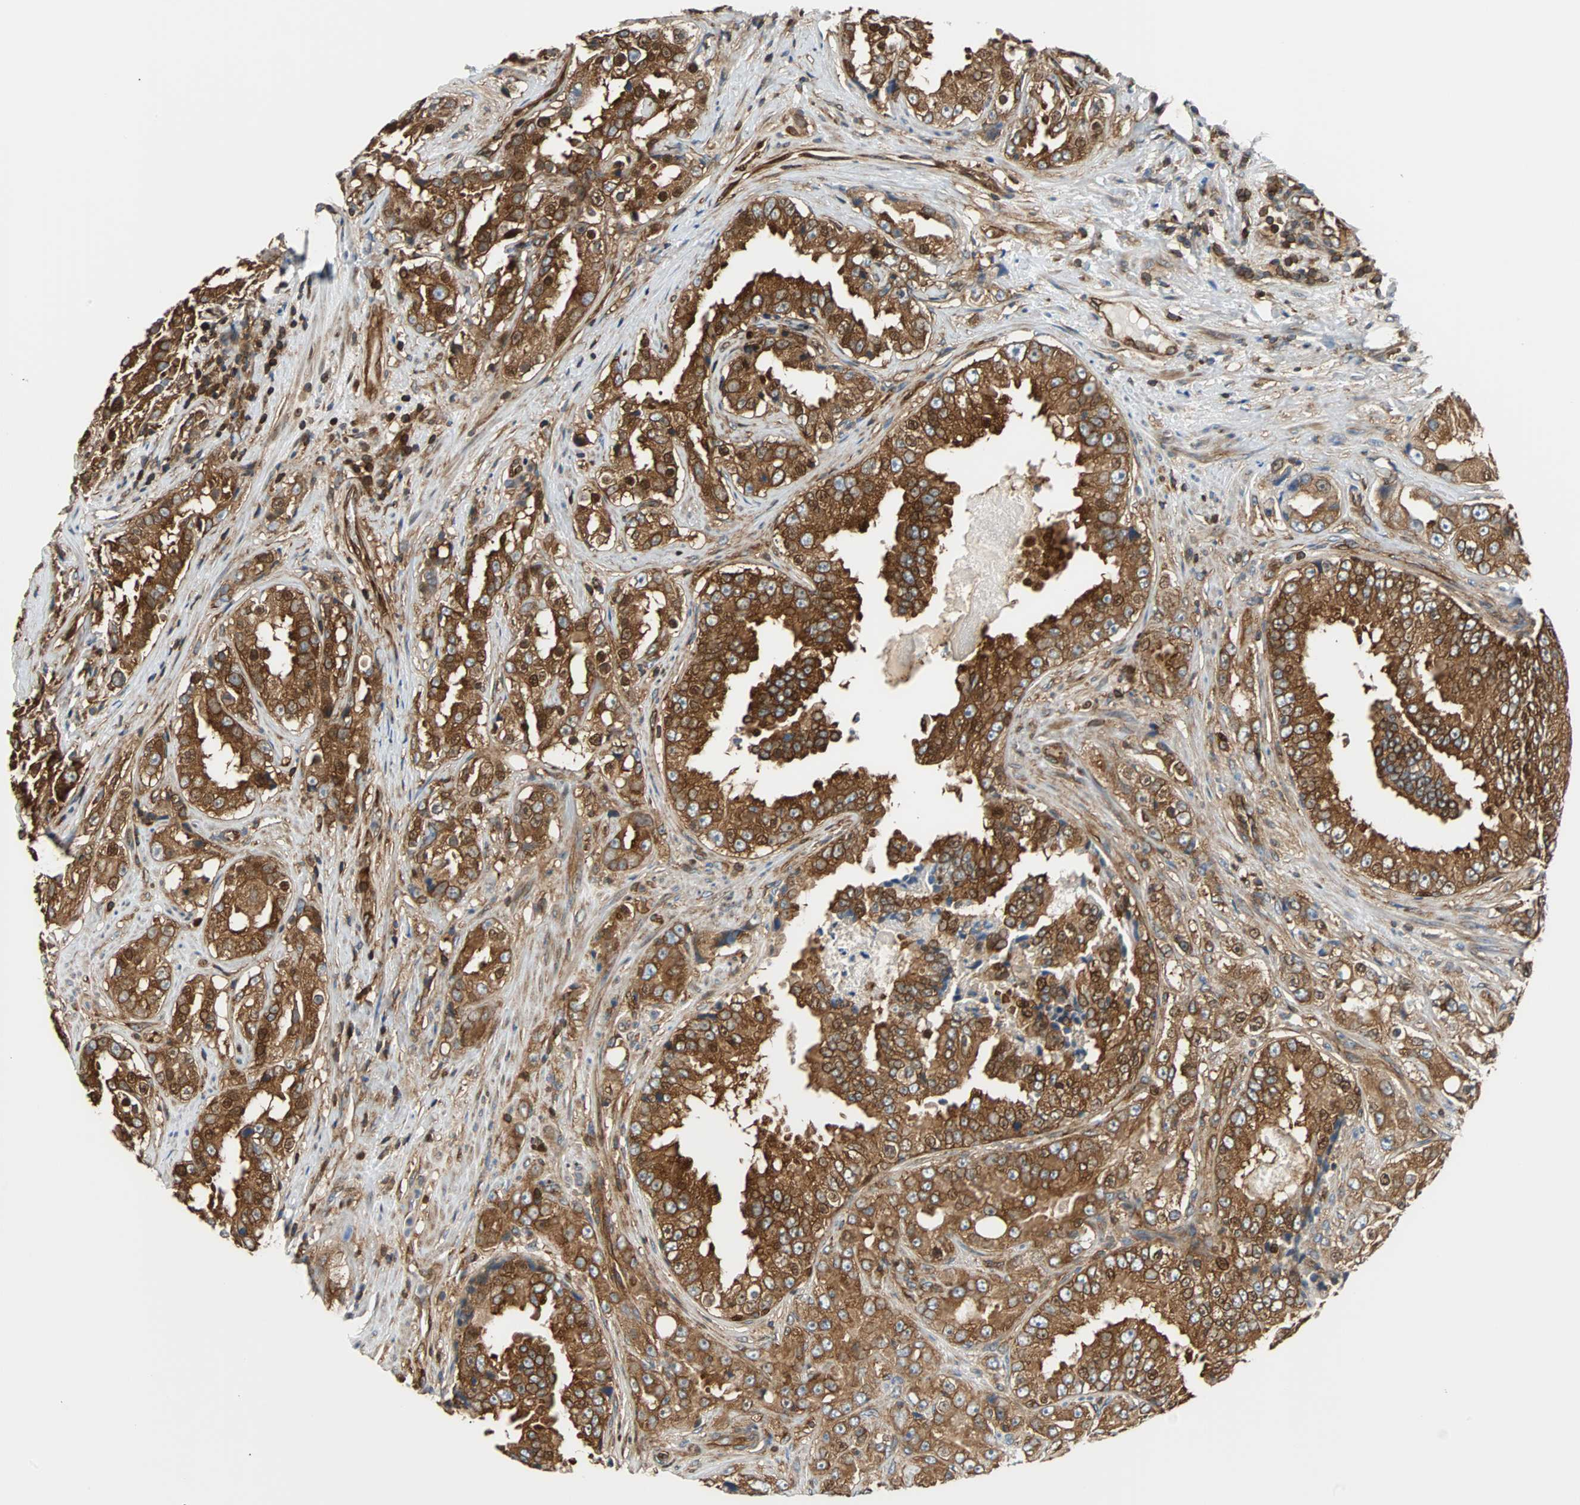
{"staining": {"intensity": "strong", "quantity": ">75%", "location": "cytoplasmic/membranous"}, "tissue": "prostate cancer", "cell_type": "Tumor cells", "image_type": "cancer", "snomed": [{"axis": "morphology", "description": "Adenocarcinoma, High grade"}, {"axis": "topography", "description": "Prostate"}], "caption": "DAB (3,3'-diaminobenzidine) immunohistochemical staining of adenocarcinoma (high-grade) (prostate) reveals strong cytoplasmic/membranous protein staining in about >75% of tumor cells. (Brightfield microscopy of DAB IHC at high magnification).", "gene": "RELA", "patient": {"sex": "male", "age": 73}}